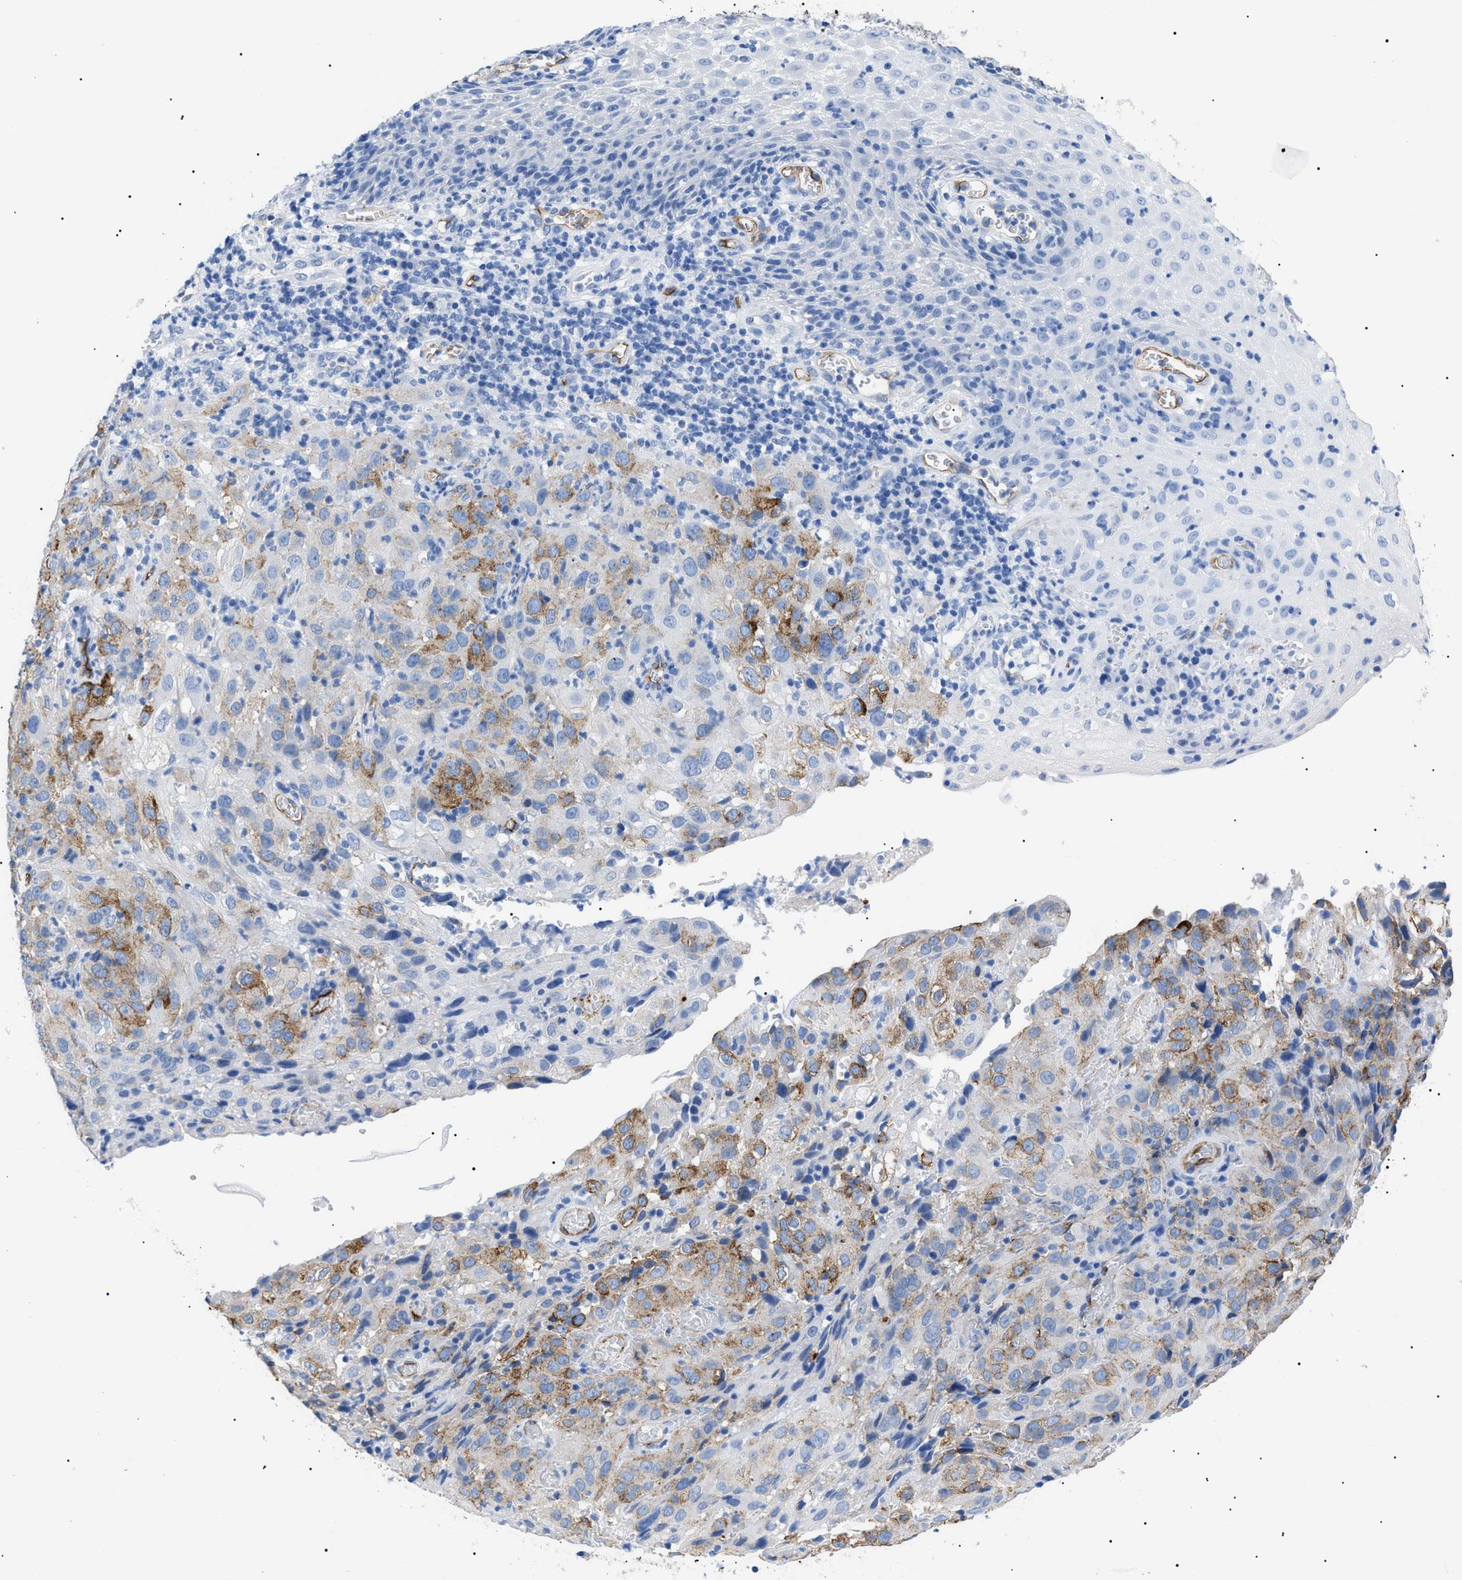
{"staining": {"intensity": "strong", "quantity": "25%-75%", "location": "cytoplasmic/membranous"}, "tissue": "cervical cancer", "cell_type": "Tumor cells", "image_type": "cancer", "snomed": [{"axis": "morphology", "description": "Squamous cell carcinoma, NOS"}, {"axis": "topography", "description": "Cervix"}], "caption": "Immunohistochemical staining of cervical cancer demonstrates high levels of strong cytoplasmic/membranous protein expression in about 25%-75% of tumor cells.", "gene": "PODXL", "patient": {"sex": "female", "age": 32}}